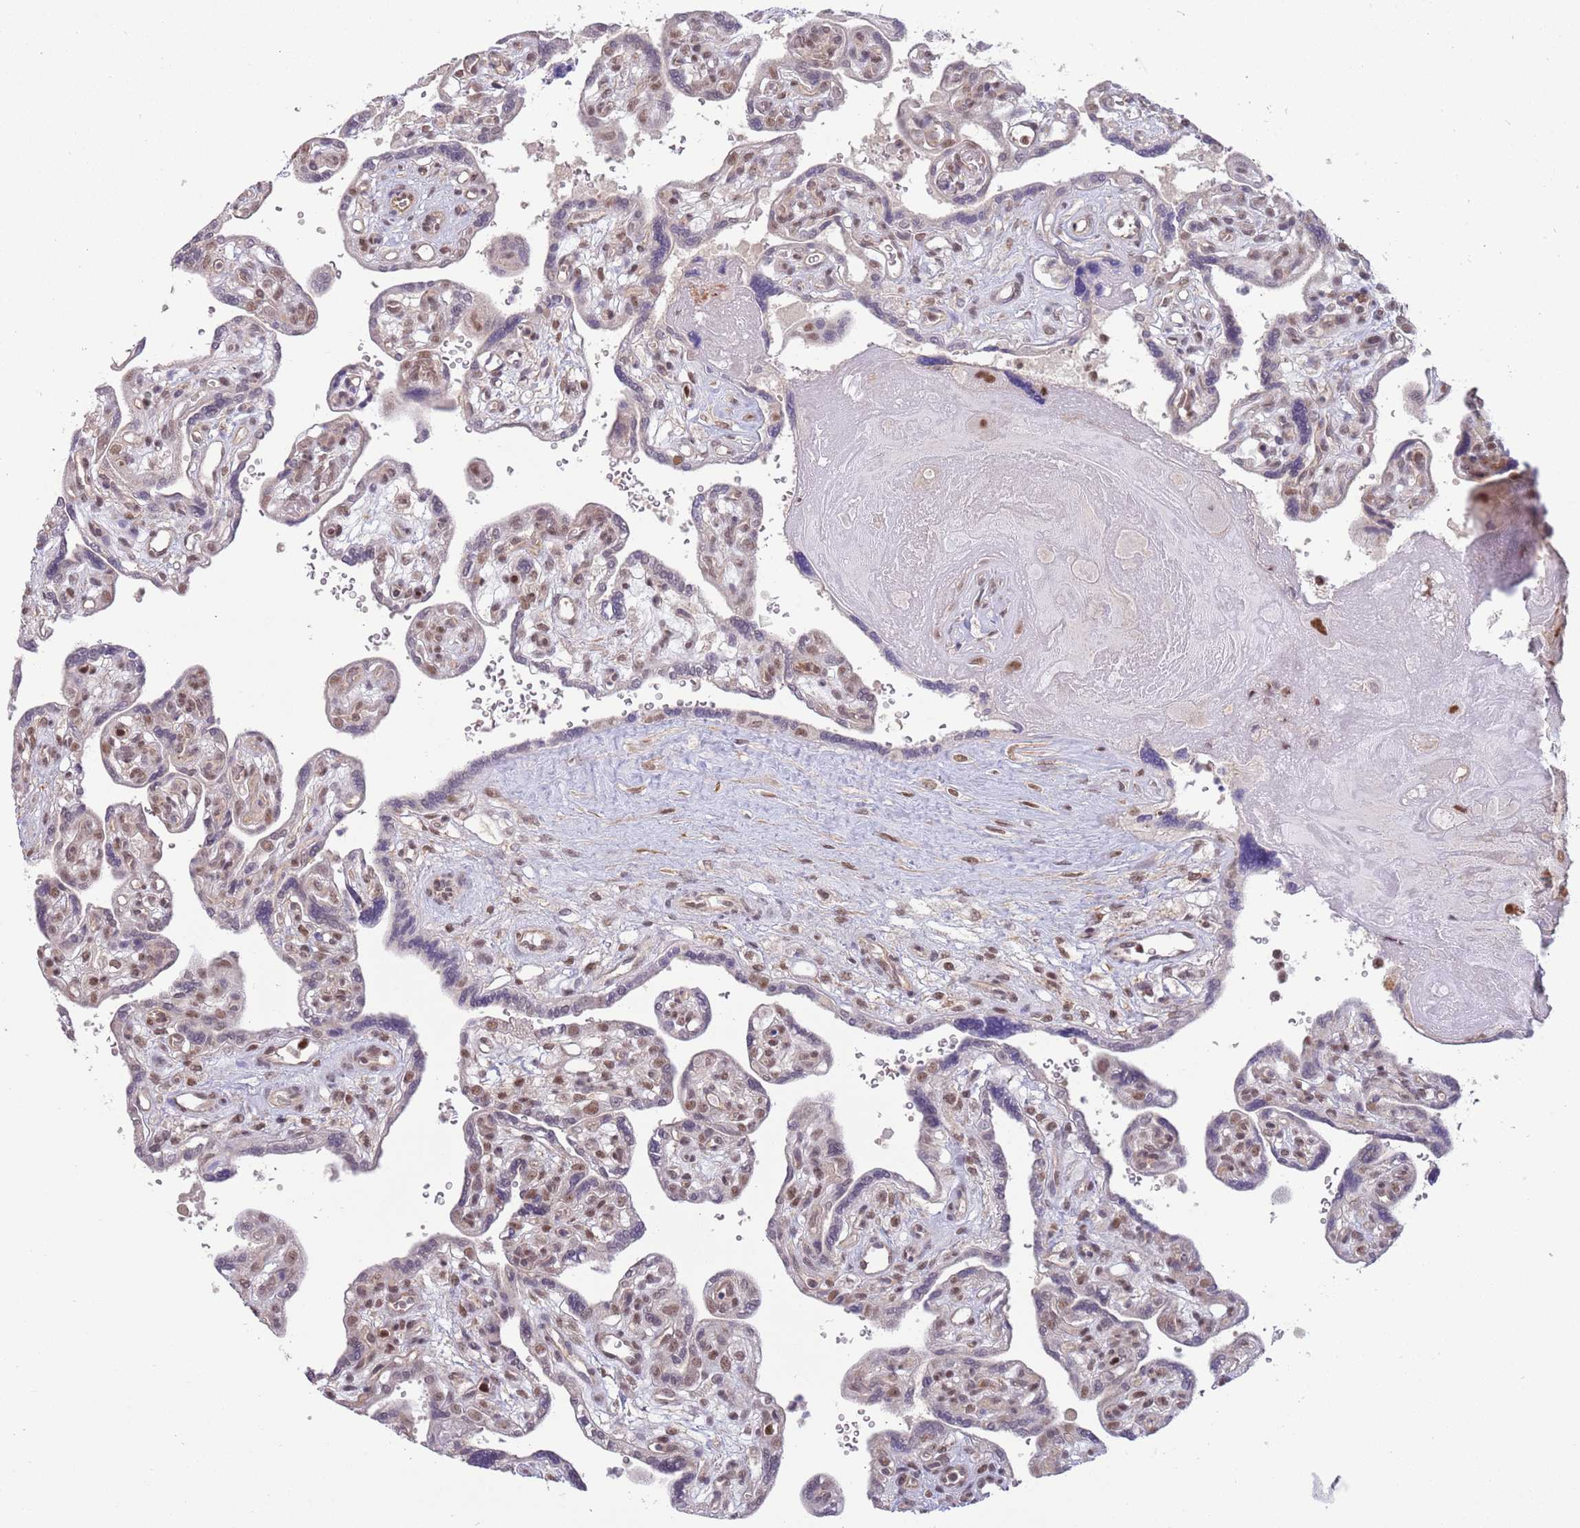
{"staining": {"intensity": "negative", "quantity": "none", "location": "none"}, "tissue": "placenta", "cell_type": "Trophoblastic cells", "image_type": "normal", "snomed": [{"axis": "morphology", "description": "Normal tissue, NOS"}, {"axis": "topography", "description": "Placenta"}], "caption": "Immunohistochemistry (IHC) histopathology image of benign human placenta stained for a protein (brown), which exhibits no expression in trophoblastic cells. (DAB (3,3'-diaminobenzidine) immunohistochemistry (IHC) visualized using brightfield microscopy, high magnification).", "gene": "ZBTB7A", "patient": {"sex": "female", "age": 39}}